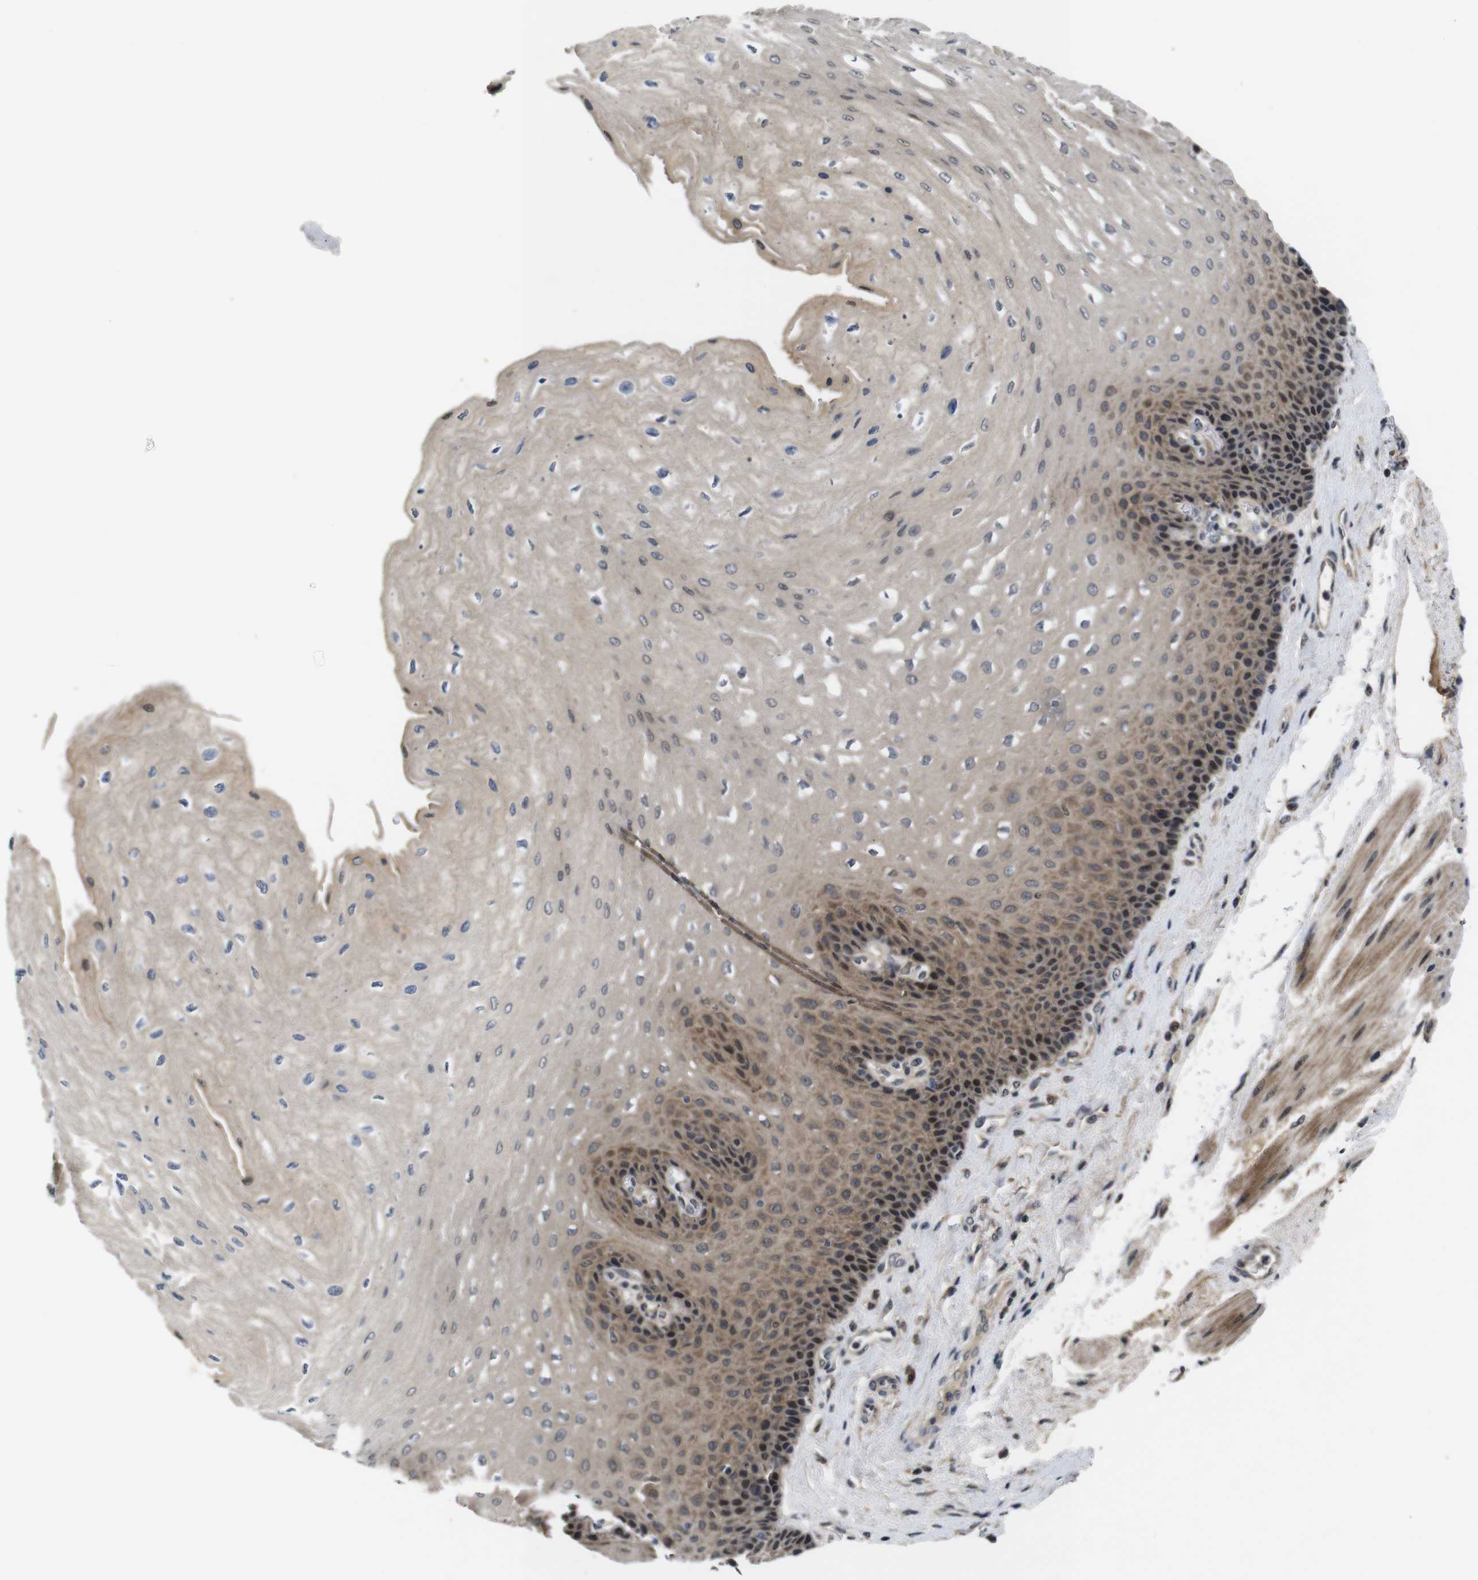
{"staining": {"intensity": "weak", "quantity": ">75%", "location": "cytoplasmic/membranous"}, "tissue": "esophagus", "cell_type": "Squamous epithelial cells", "image_type": "normal", "snomed": [{"axis": "morphology", "description": "Normal tissue, NOS"}, {"axis": "topography", "description": "Esophagus"}], "caption": "A brown stain highlights weak cytoplasmic/membranous positivity of a protein in squamous epithelial cells of benign human esophagus.", "gene": "ZBTB46", "patient": {"sex": "female", "age": 72}}